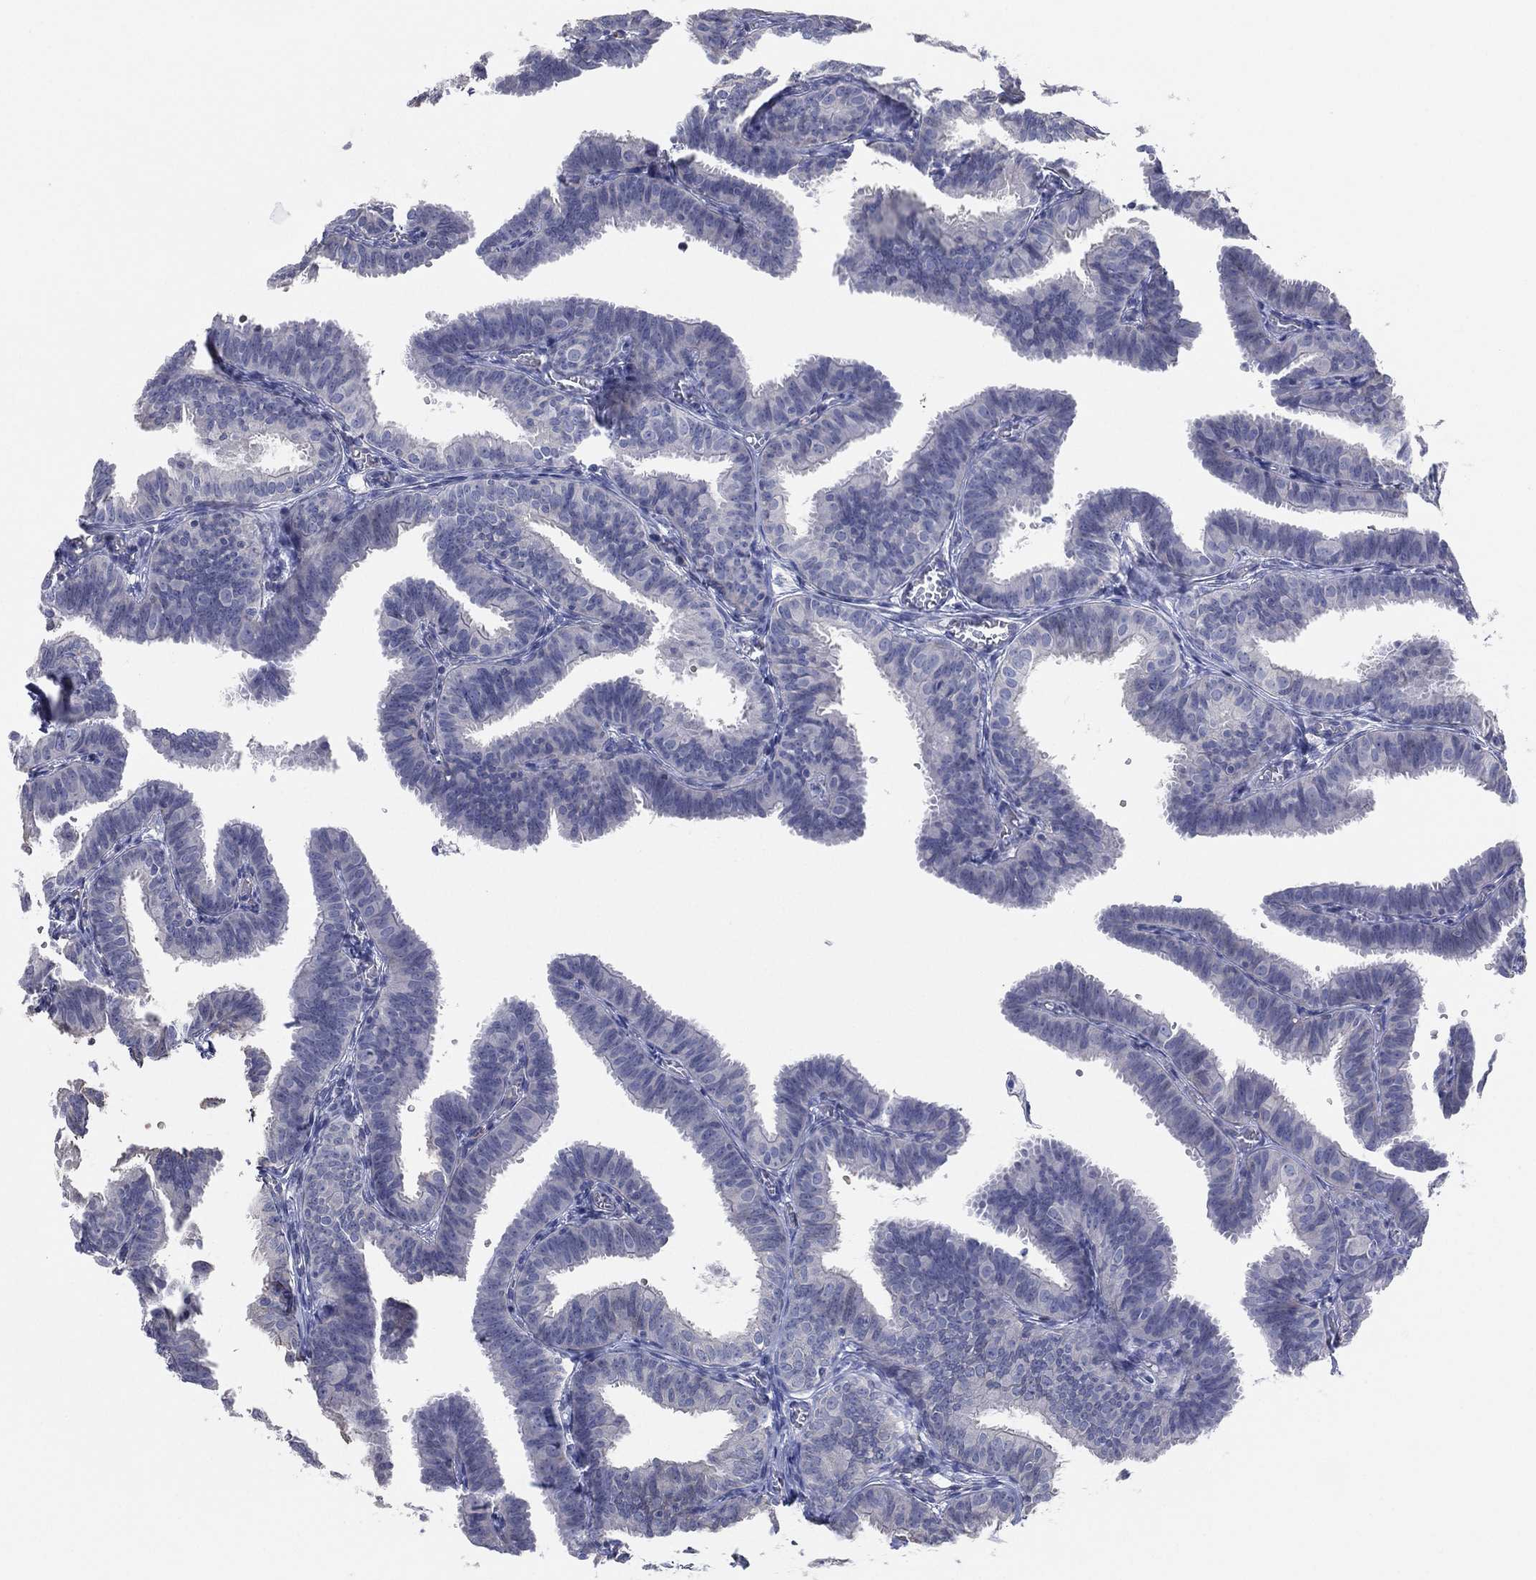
{"staining": {"intensity": "negative", "quantity": "none", "location": "none"}, "tissue": "fallopian tube", "cell_type": "Glandular cells", "image_type": "normal", "snomed": [{"axis": "morphology", "description": "Normal tissue, NOS"}, {"axis": "topography", "description": "Fallopian tube"}], "caption": "Fallopian tube was stained to show a protein in brown. There is no significant positivity in glandular cells. (Brightfield microscopy of DAB (3,3'-diaminobenzidine) IHC at high magnification).", "gene": "CFTR", "patient": {"sex": "female", "age": 25}}